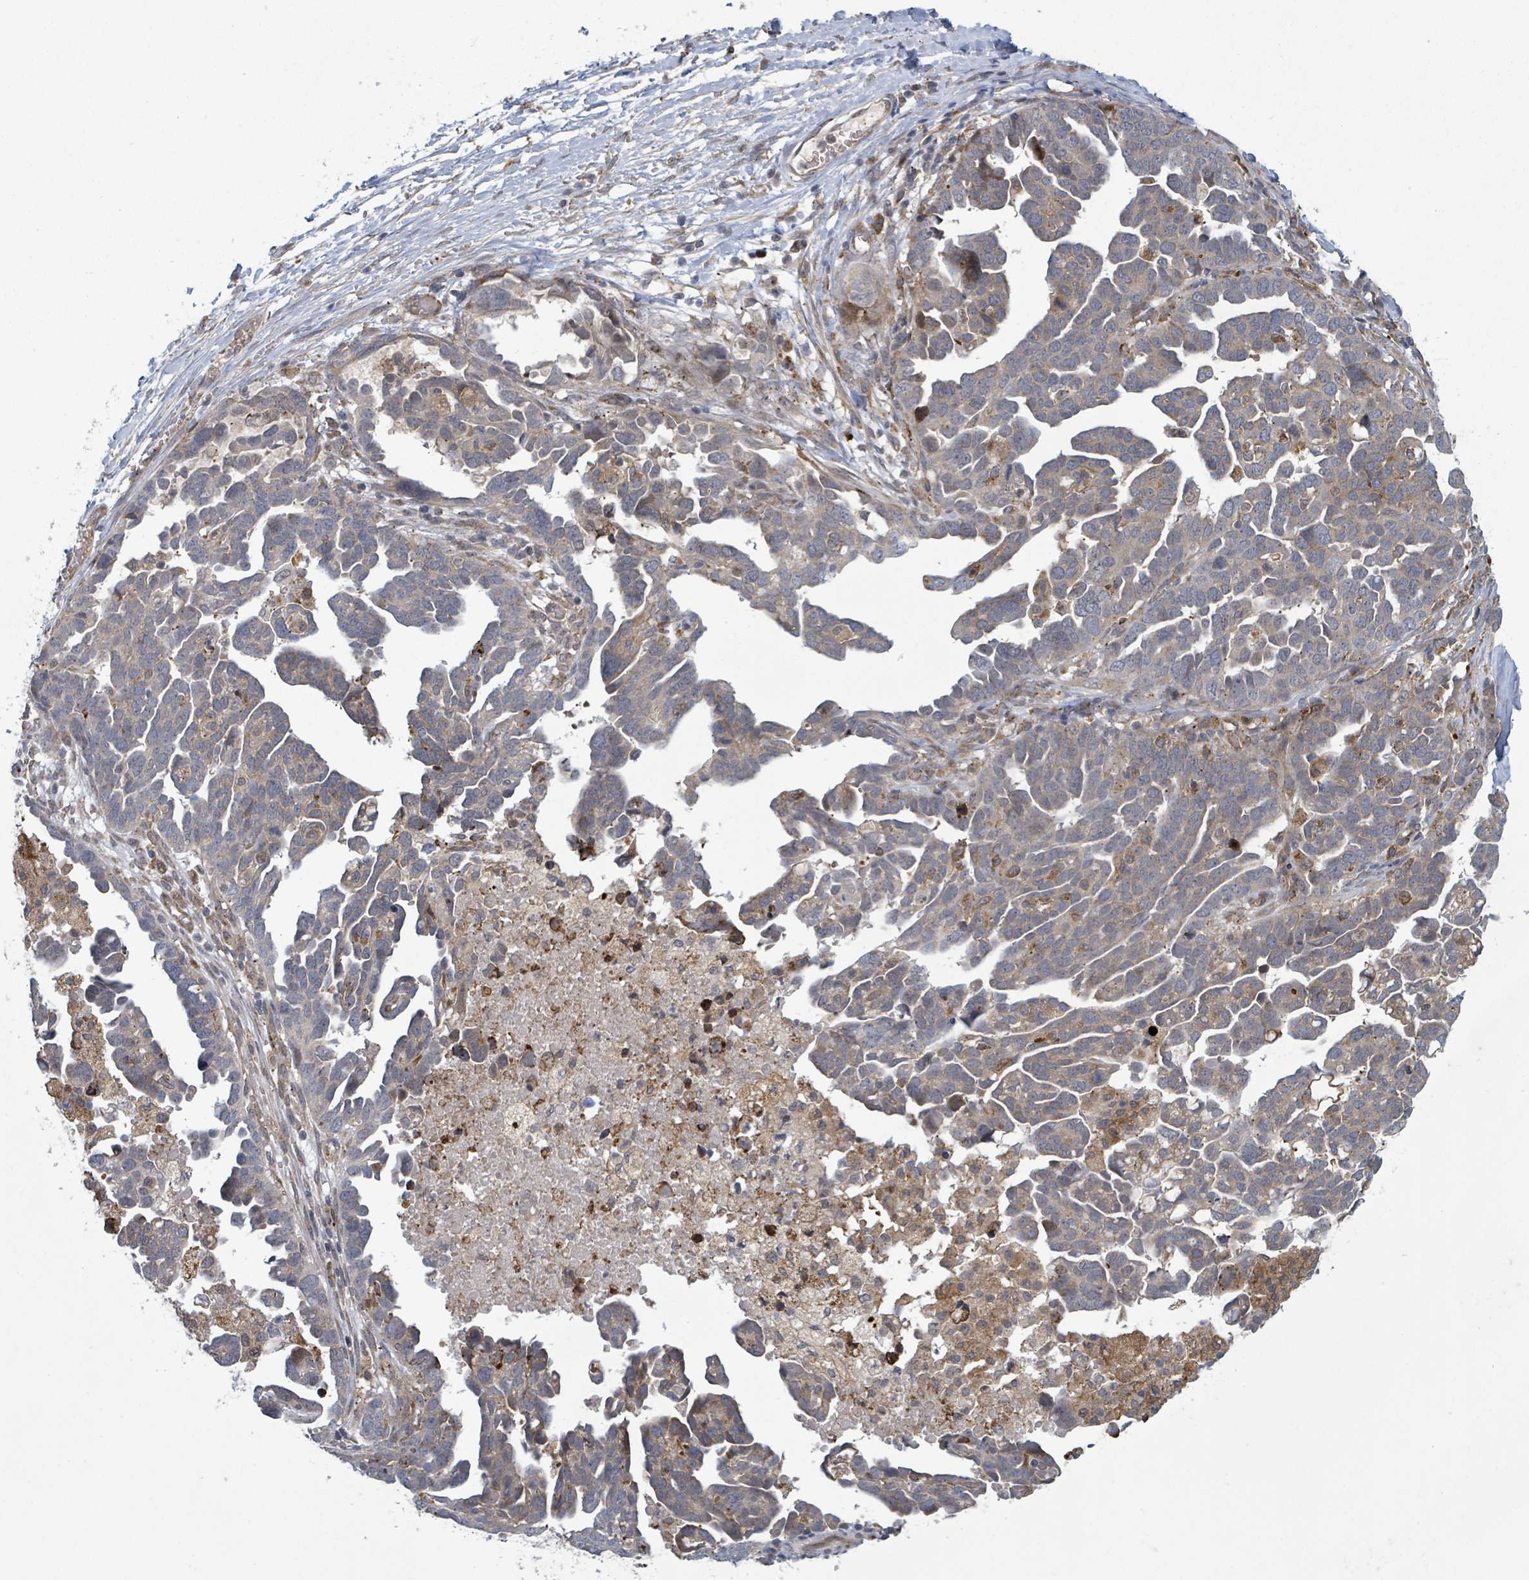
{"staining": {"intensity": "weak", "quantity": "25%-75%", "location": "cytoplasmic/membranous"}, "tissue": "ovarian cancer", "cell_type": "Tumor cells", "image_type": "cancer", "snomed": [{"axis": "morphology", "description": "Cystadenocarcinoma, serous, NOS"}, {"axis": "topography", "description": "Ovary"}], "caption": "Immunohistochemical staining of human ovarian serous cystadenocarcinoma shows low levels of weak cytoplasmic/membranous positivity in about 25%-75% of tumor cells.", "gene": "SHROOM2", "patient": {"sex": "female", "age": 54}}